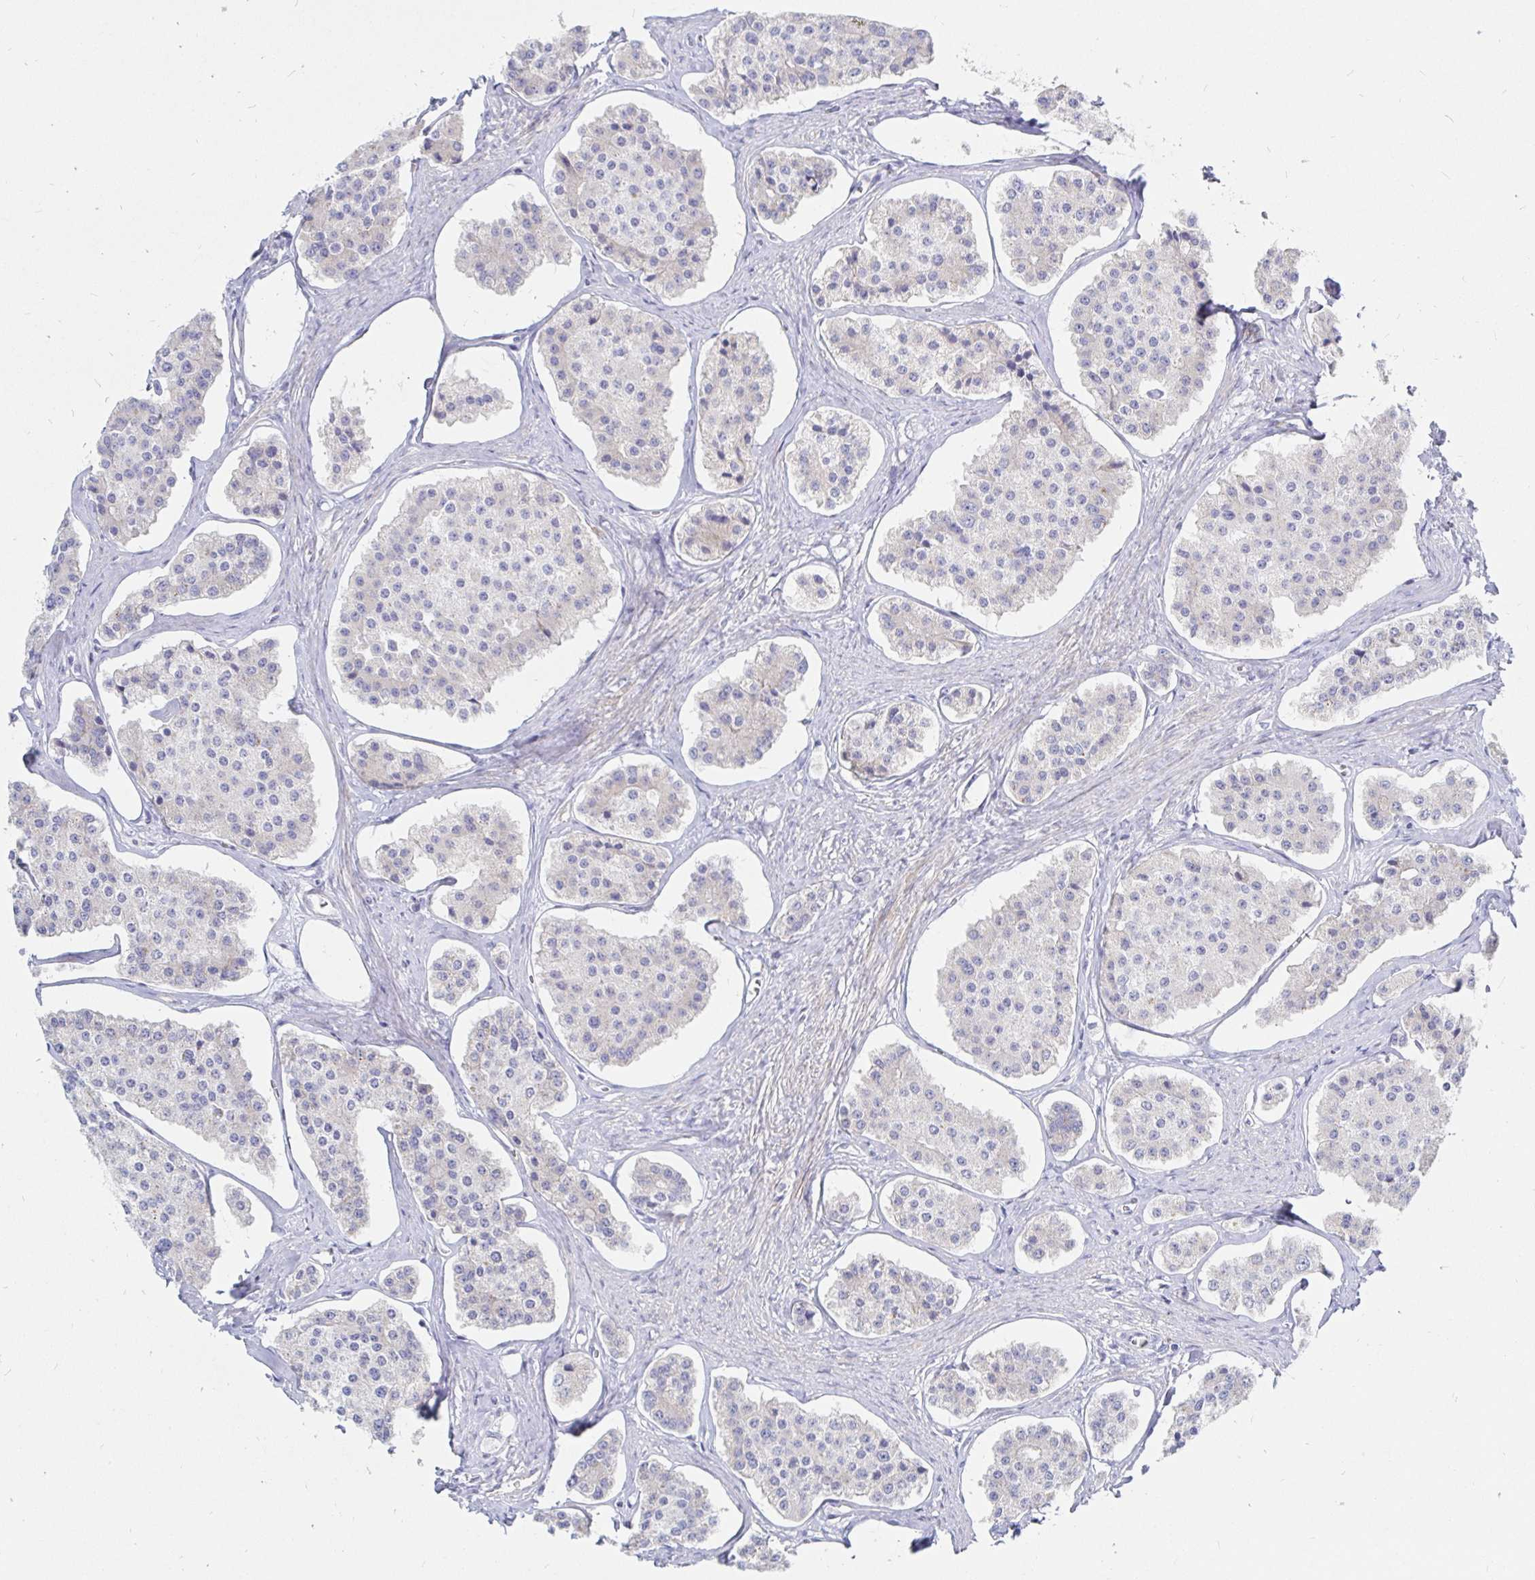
{"staining": {"intensity": "negative", "quantity": "none", "location": "none"}, "tissue": "carcinoid", "cell_type": "Tumor cells", "image_type": "cancer", "snomed": [{"axis": "morphology", "description": "Carcinoid, malignant, NOS"}, {"axis": "topography", "description": "Small intestine"}], "caption": "This image is of carcinoid stained with immunohistochemistry (IHC) to label a protein in brown with the nuclei are counter-stained blue. There is no staining in tumor cells.", "gene": "COX16", "patient": {"sex": "female", "age": 65}}